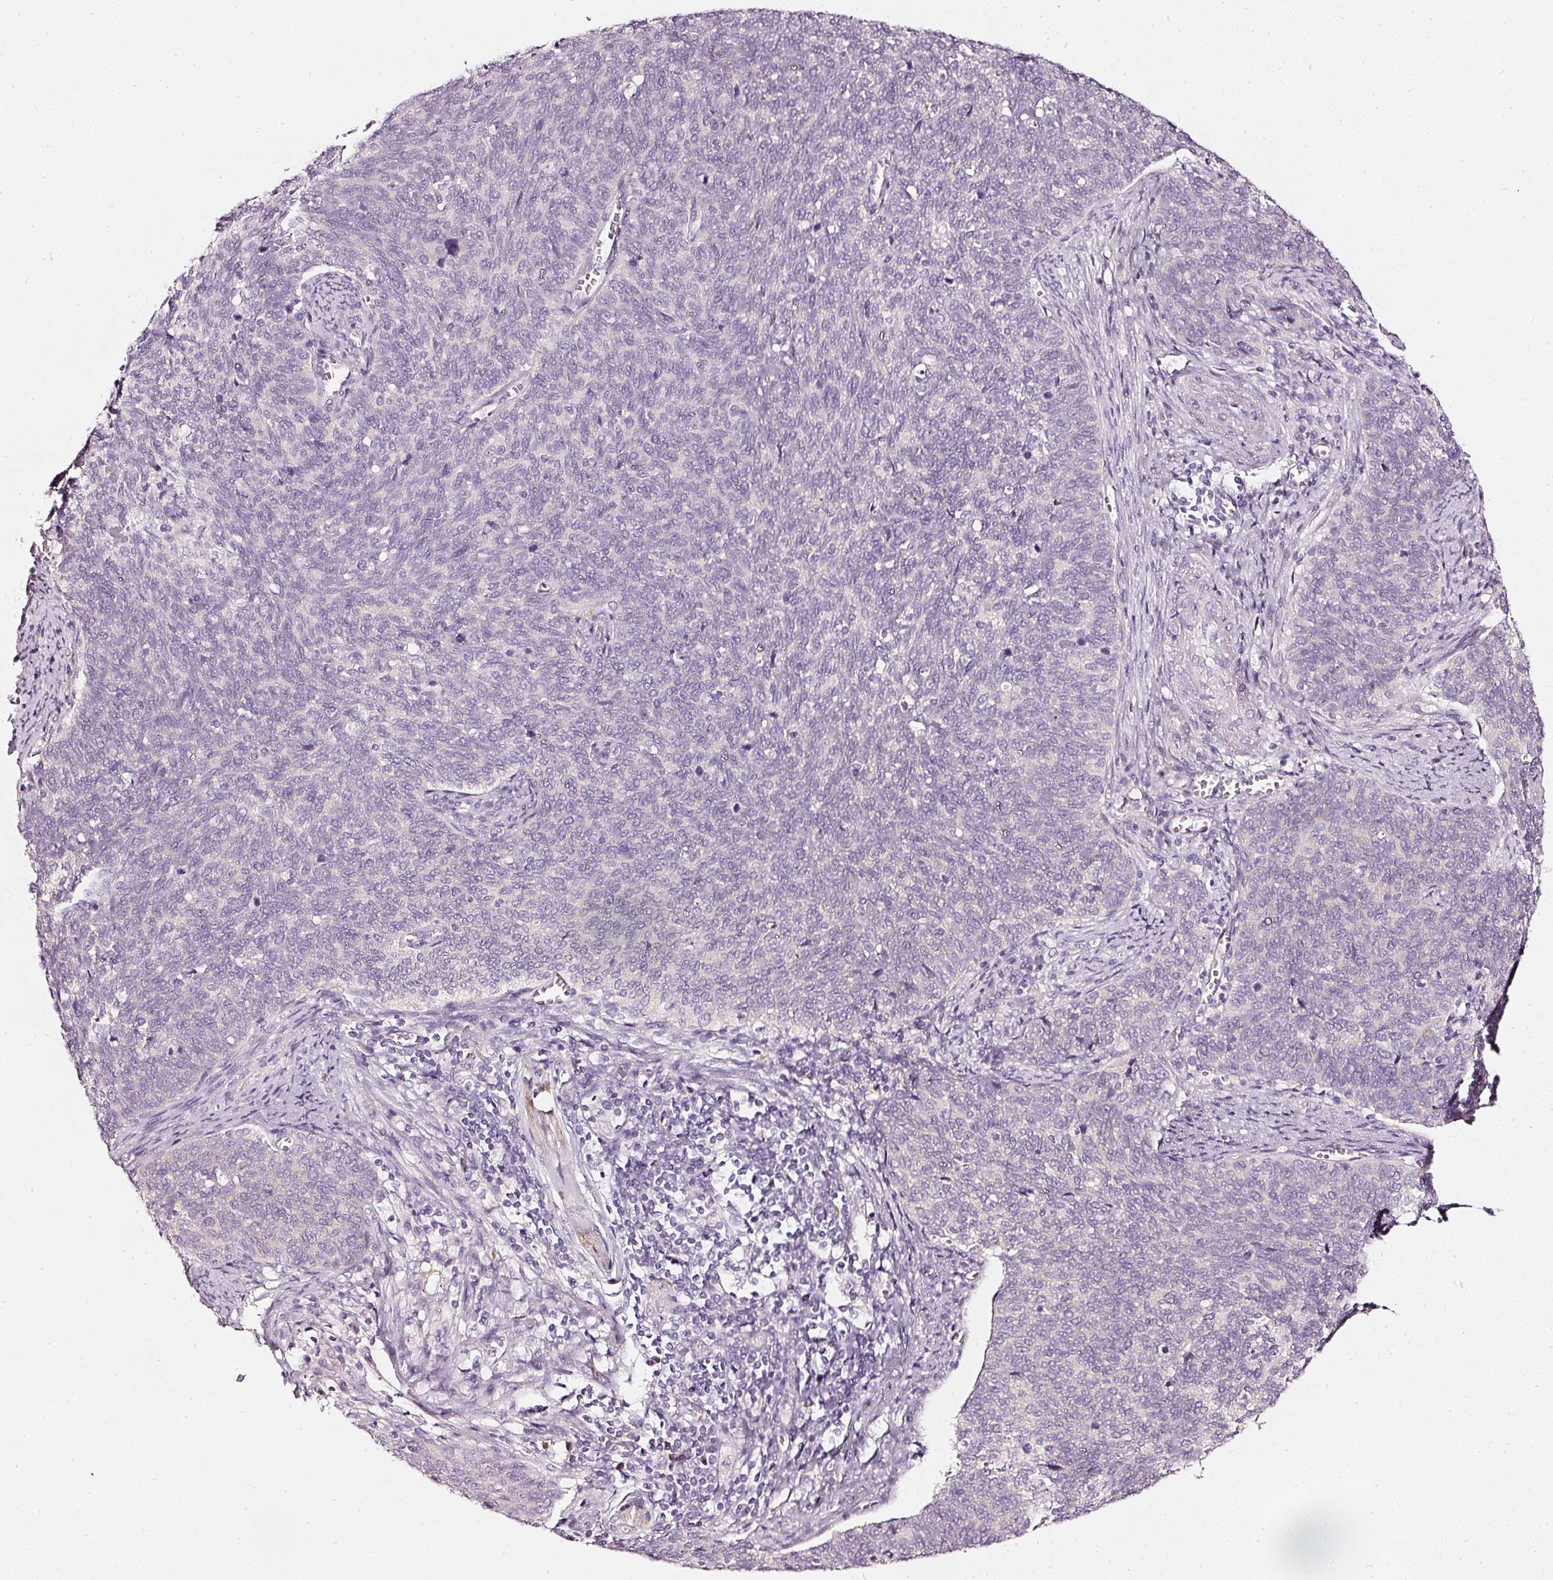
{"staining": {"intensity": "negative", "quantity": "none", "location": "none"}, "tissue": "cervical cancer", "cell_type": "Tumor cells", "image_type": "cancer", "snomed": [{"axis": "morphology", "description": "Squamous cell carcinoma, NOS"}, {"axis": "topography", "description": "Cervix"}], "caption": "Immunohistochemistry (IHC) micrograph of squamous cell carcinoma (cervical) stained for a protein (brown), which displays no staining in tumor cells.", "gene": "CNP", "patient": {"sex": "female", "age": 39}}